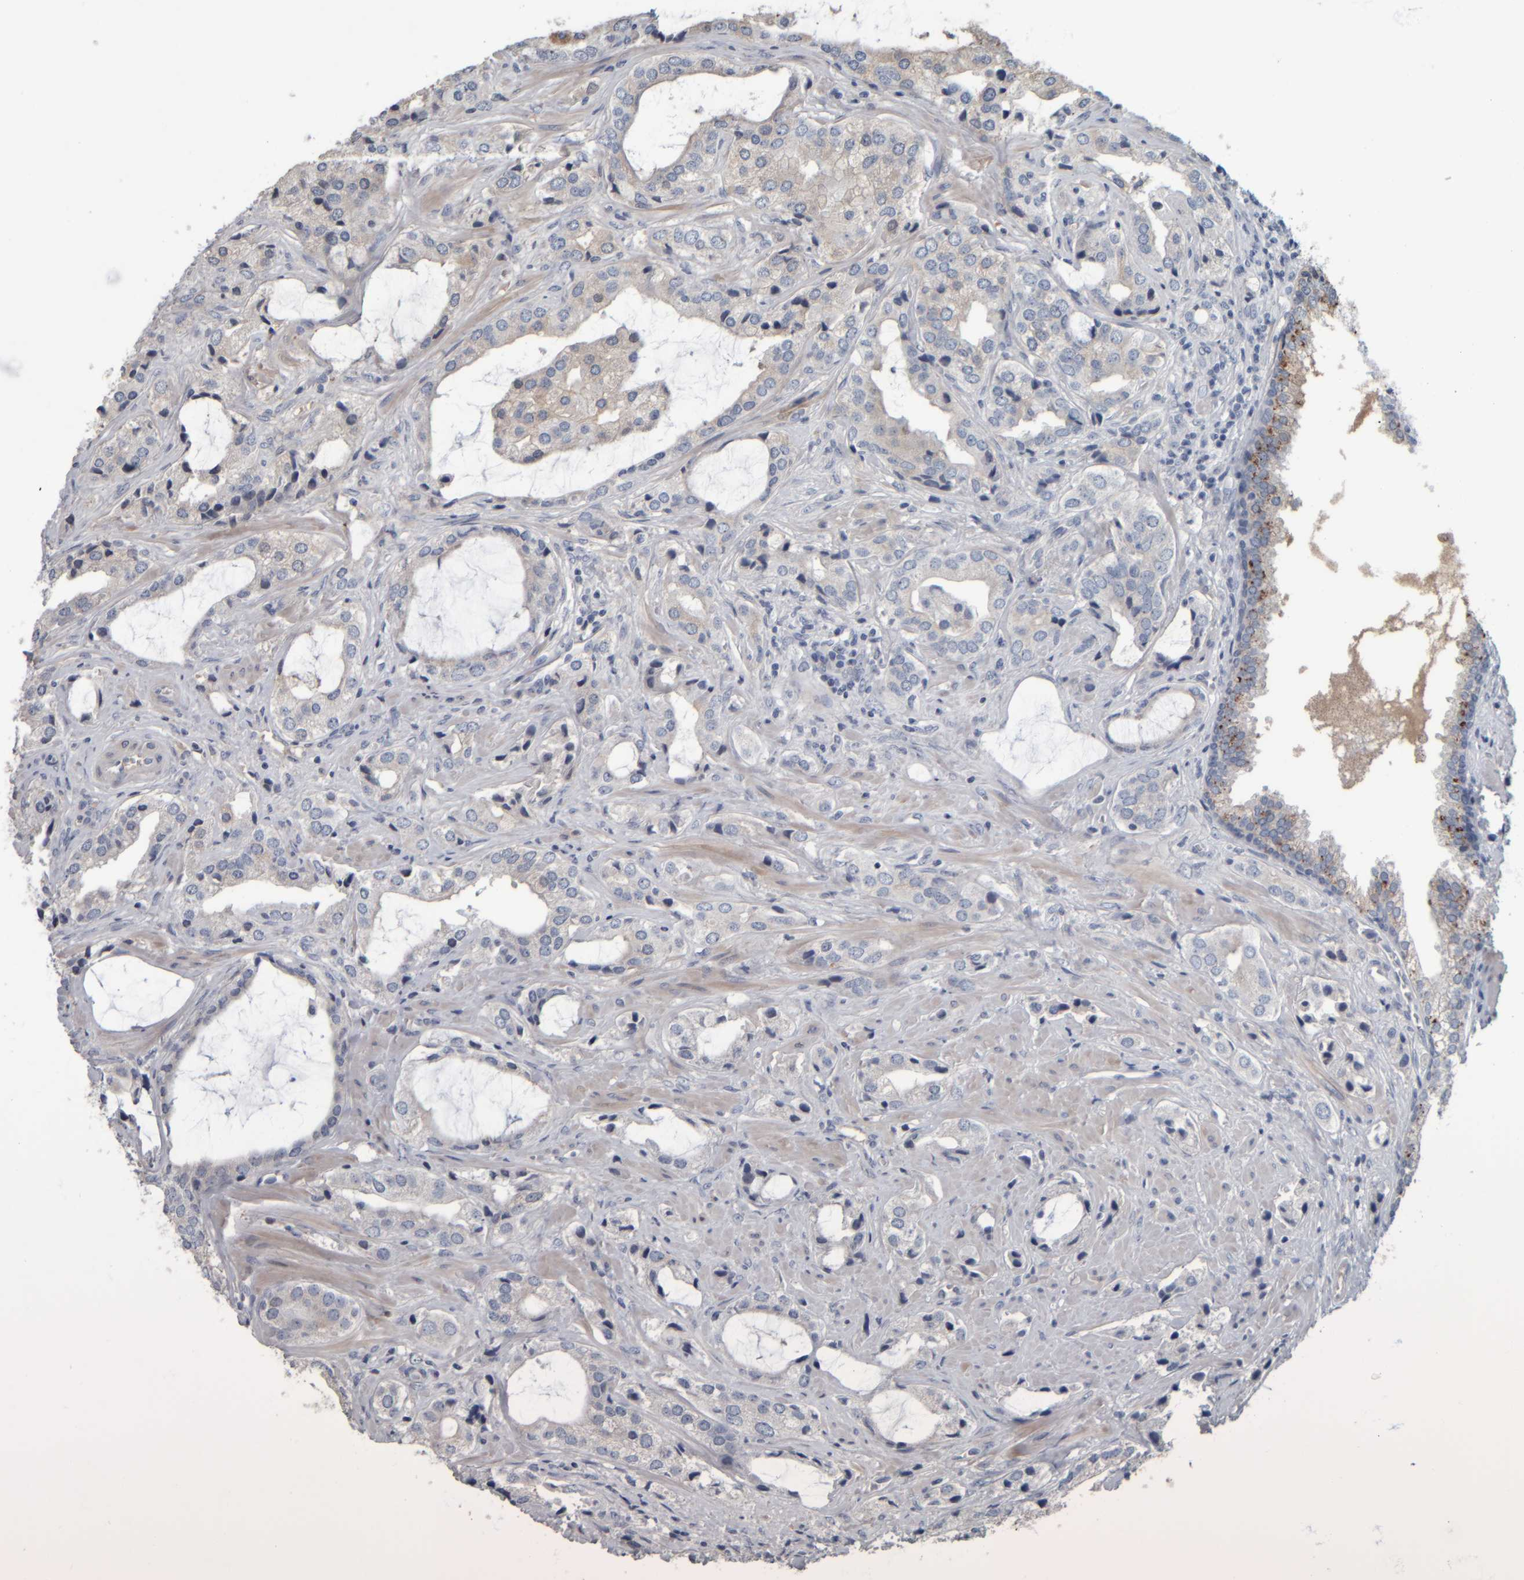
{"staining": {"intensity": "negative", "quantity": "none", "location": "none"}, "tissue": "prostate cancer", "cell_type": "Tumor cells", "image_type": "cancer", "snomed": [{"axis": "morphology", "description": "Adenocarcinoma, High grade"}, {"axis": "topography", "description": "Prostate"}], "caption": "The micrograph shows no significant staining in tumor cells of prostate adenocarcinoma (high-grade).", "gene": "CAVIN4", "patient": {"sex": "male", "age": 66}}